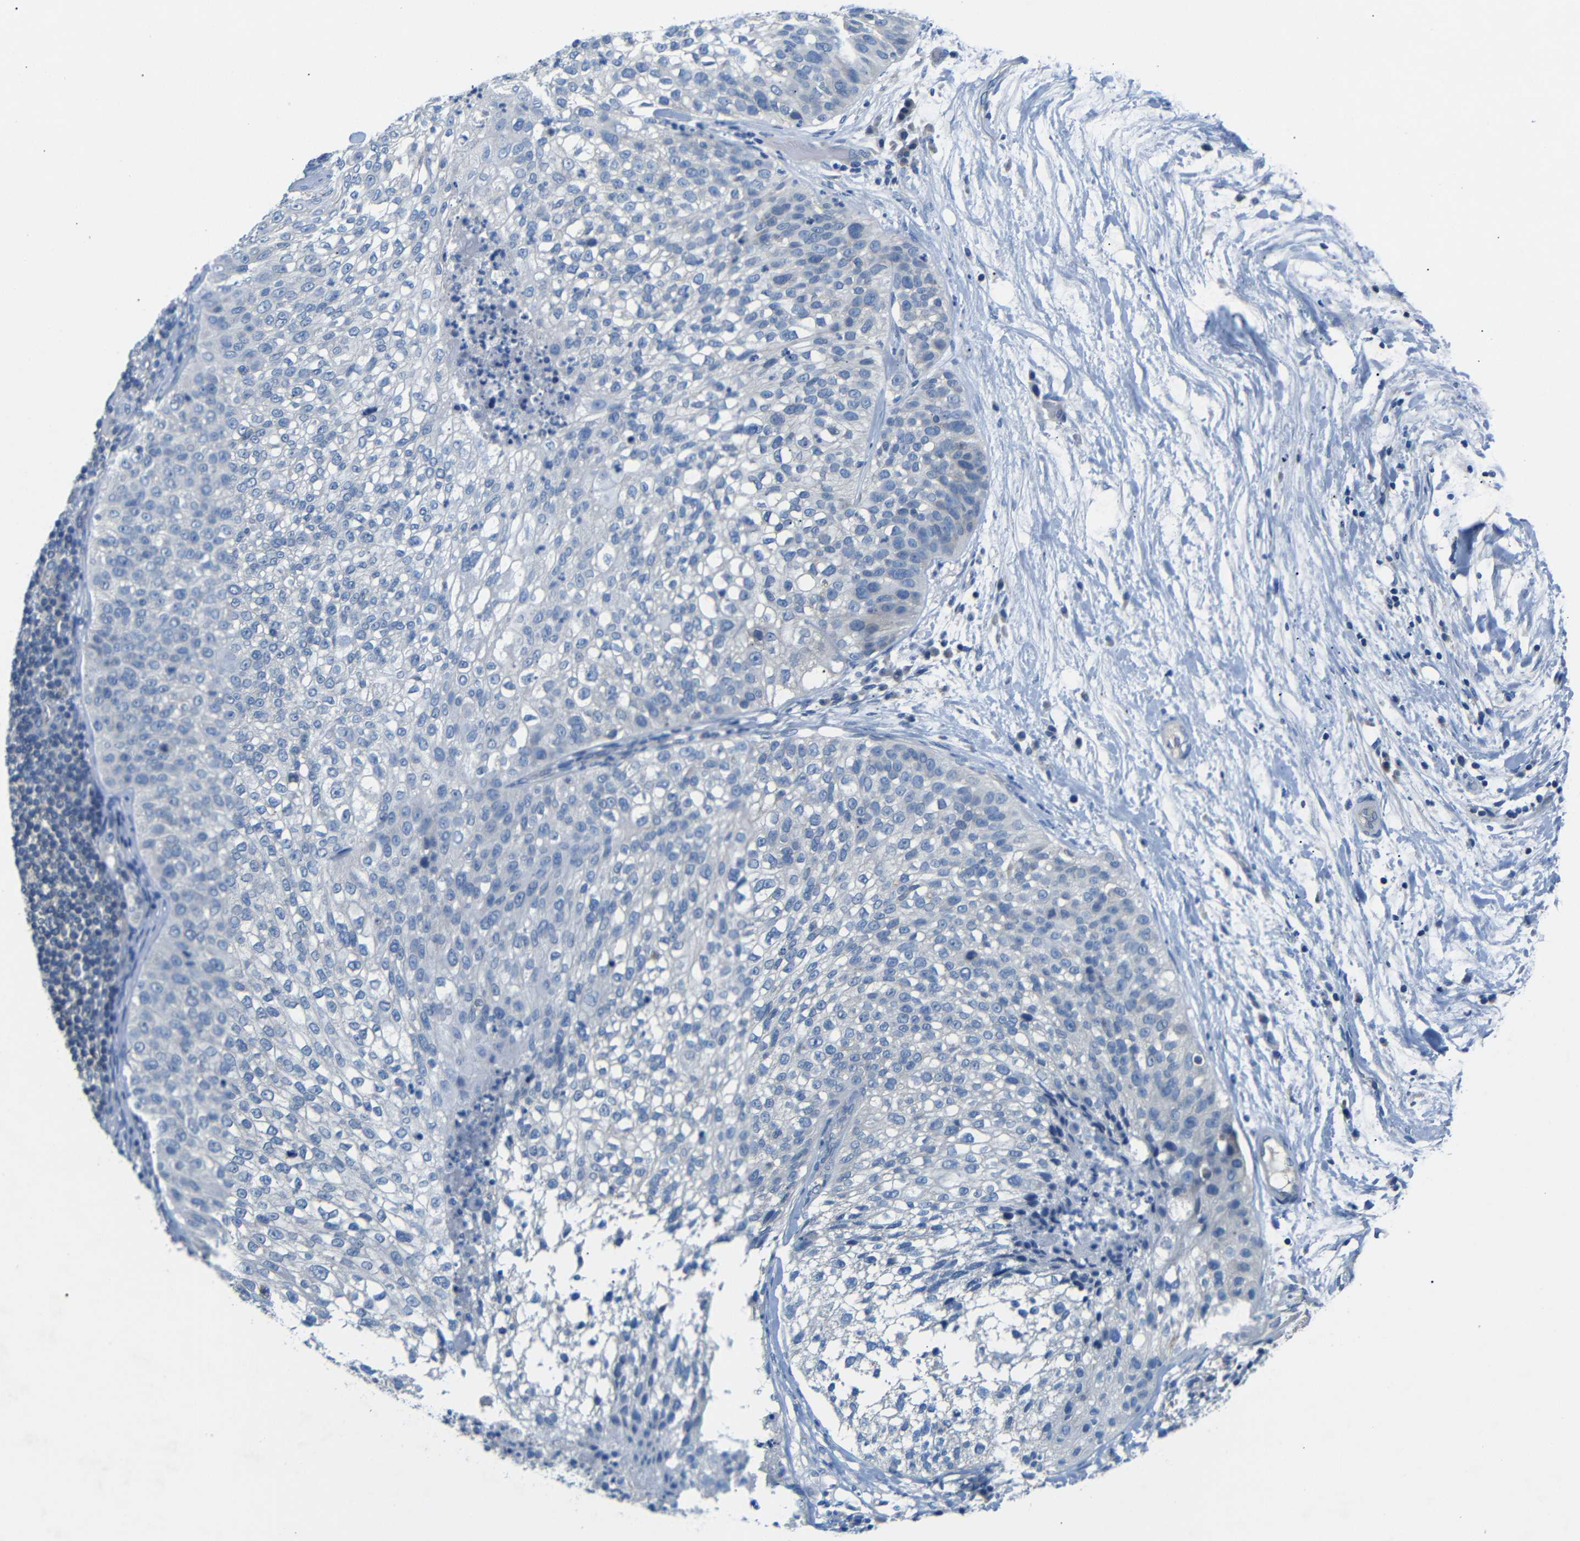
{"staining": {"intensity": "negative", "quantity": "none", "location": "none"}, "tissue": "lung cancer", "cell_type": "Tumor cells", "image_type": "cancer", "snomed": [{"axis": "morphology", "description": "Inflammation, NOS"}, {"axis": "morphology", "description": "Squamous cell carcinoma, NOS"}, {"axis": "topography", "description": "Lymph node"}, {"axis": "topography", "description": "Soft tissue"}, {"axis": "topography", "description": "Lung"}], "caption": "This is an immunohistochemistry (IHC) micrograph of human squamous cell carcinoma (lung). There is no staining in tumor cells.", "gene": "DCP1A", "patient": {"sex": "male", "age": 66}}